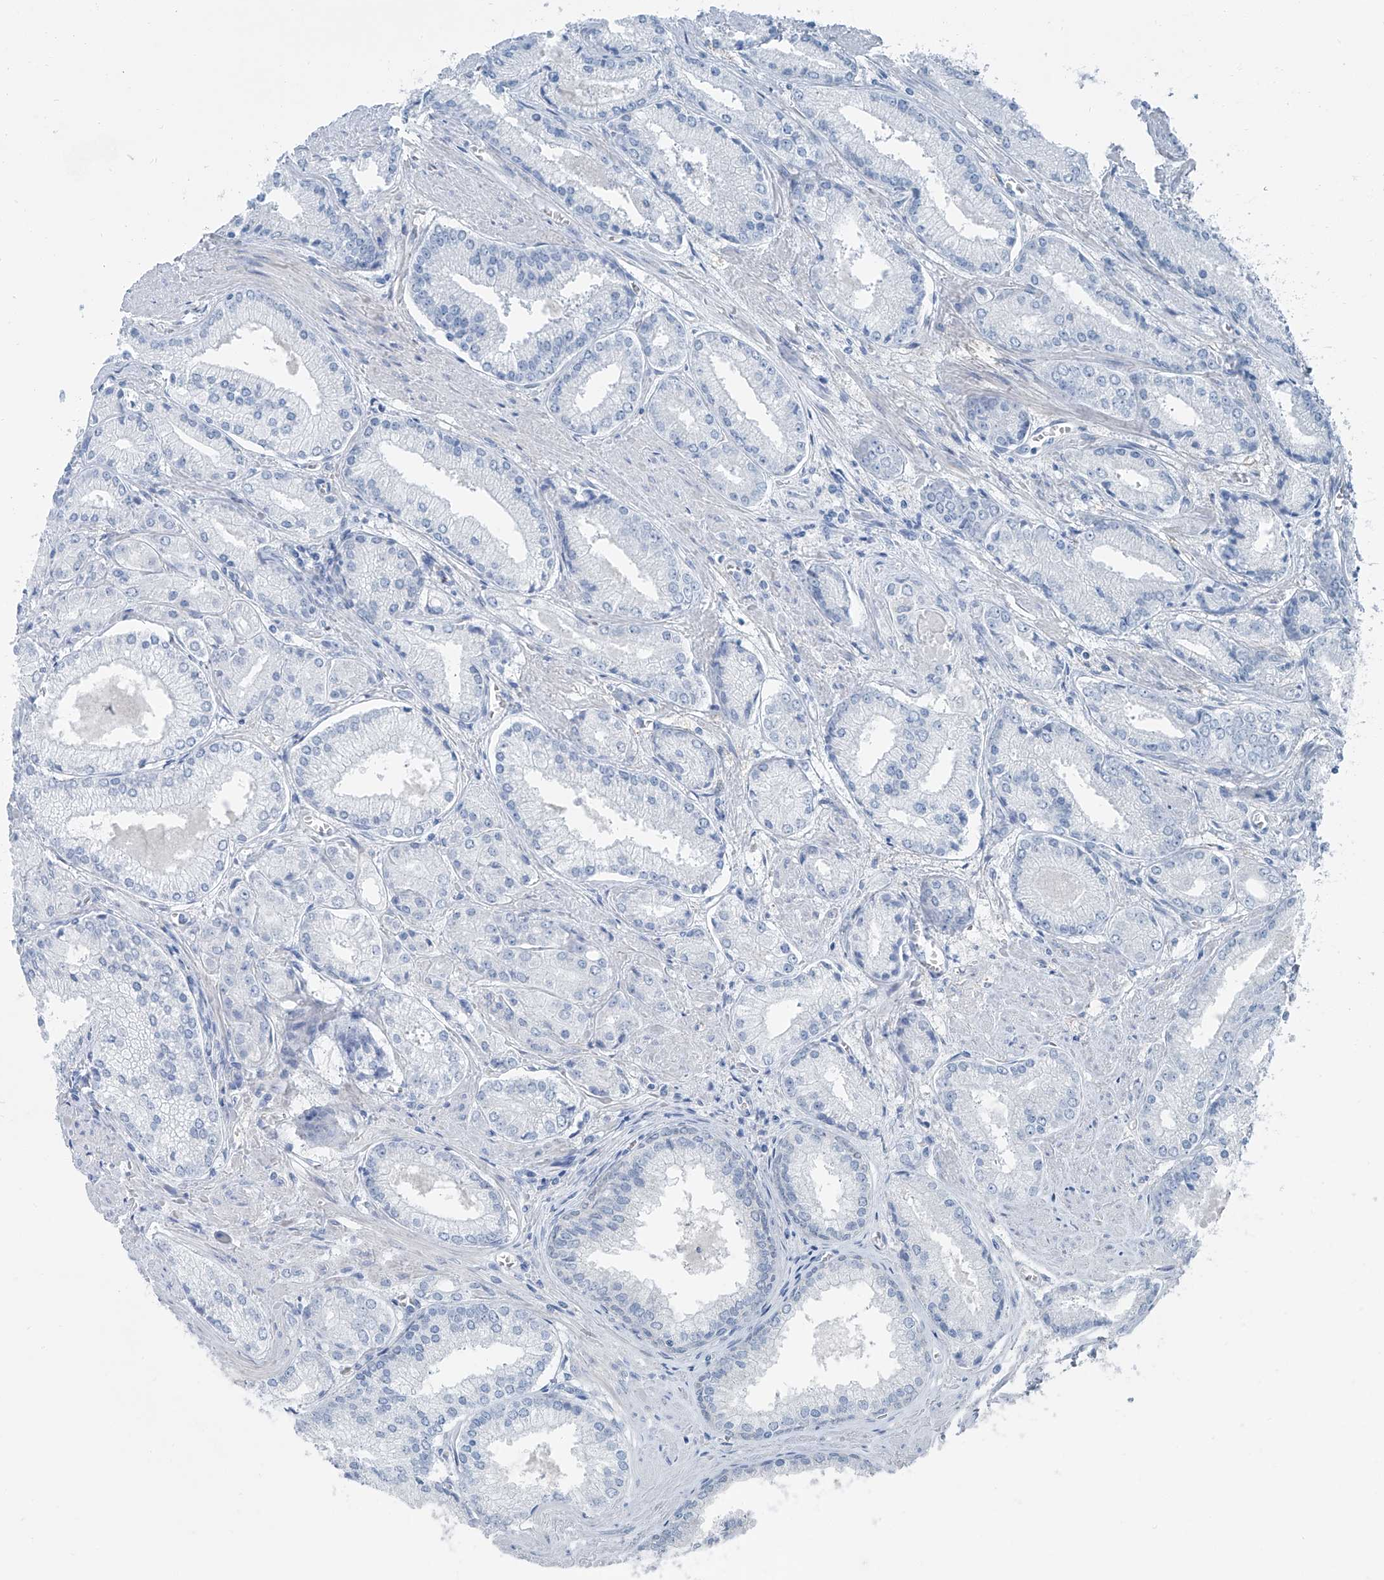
{"staining": {"intensity": "negative", "quantity": "none", "location": "none"}, "tissue": "prostate cancer", "cell_type": "Tumor cells", "image_type": "cancer", "snomed": [{"axis": "morphology", "description": "Adenocarcinoma, Low grade"}, {"axis": "topography", "description": "Prostate"}], "caption": "Immunohistochemistry (IHC) histopathology image of neoplastic tissue: human prostate adenocarcinoma (low-grade) stained with DAB (3,3'-diaminobenzidine) shows no significant protein positivity in tumor cells.", "gene": "RGN", "patient": {"sex": "male", "age": 54}}